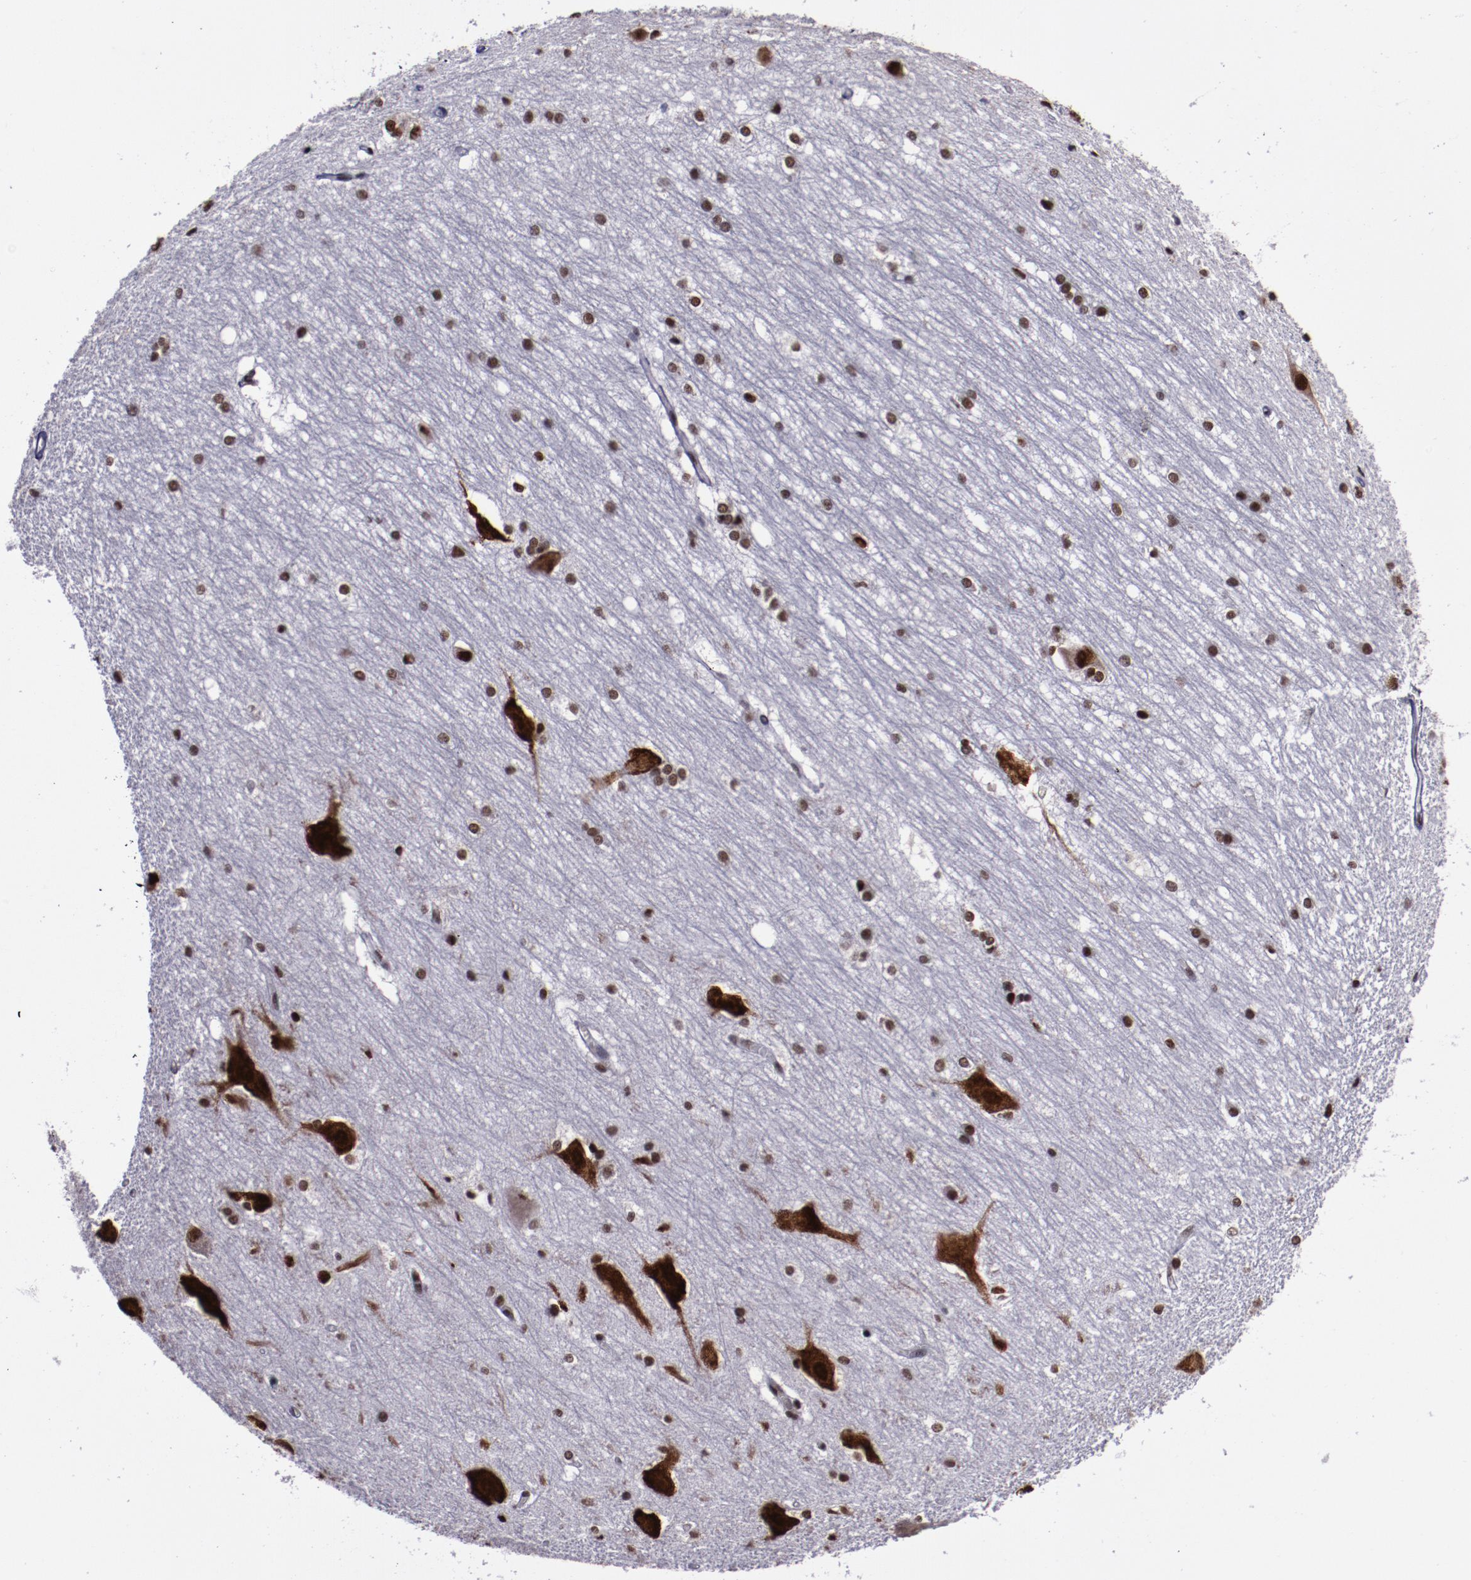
{"staining": {"intensity": "moderate", "quantity": "25%-75%", "location": "nuclear"}, "tissue": "hippocampus", "cell_type": "Glial cells", "image_type": "normal", "snomed": [{"axis": "morphology", "description": "Normal tissue, NOS"}, {"axis": "topography", "description": "Hippocampus"}], "caption": "Immunohistochemistry (IHC) staining of normal hippocampus, which displays medium levels of moderate nuclear expression in about 25%-75% of glial cells indicating moderate nuclear protein staining. The staining was performed using DAB (brown) for protein detection and nuclei were counterstained in hematoxylin (blue).", "gene": "ERH", "patient": {"sex": "female", "age": 19}}